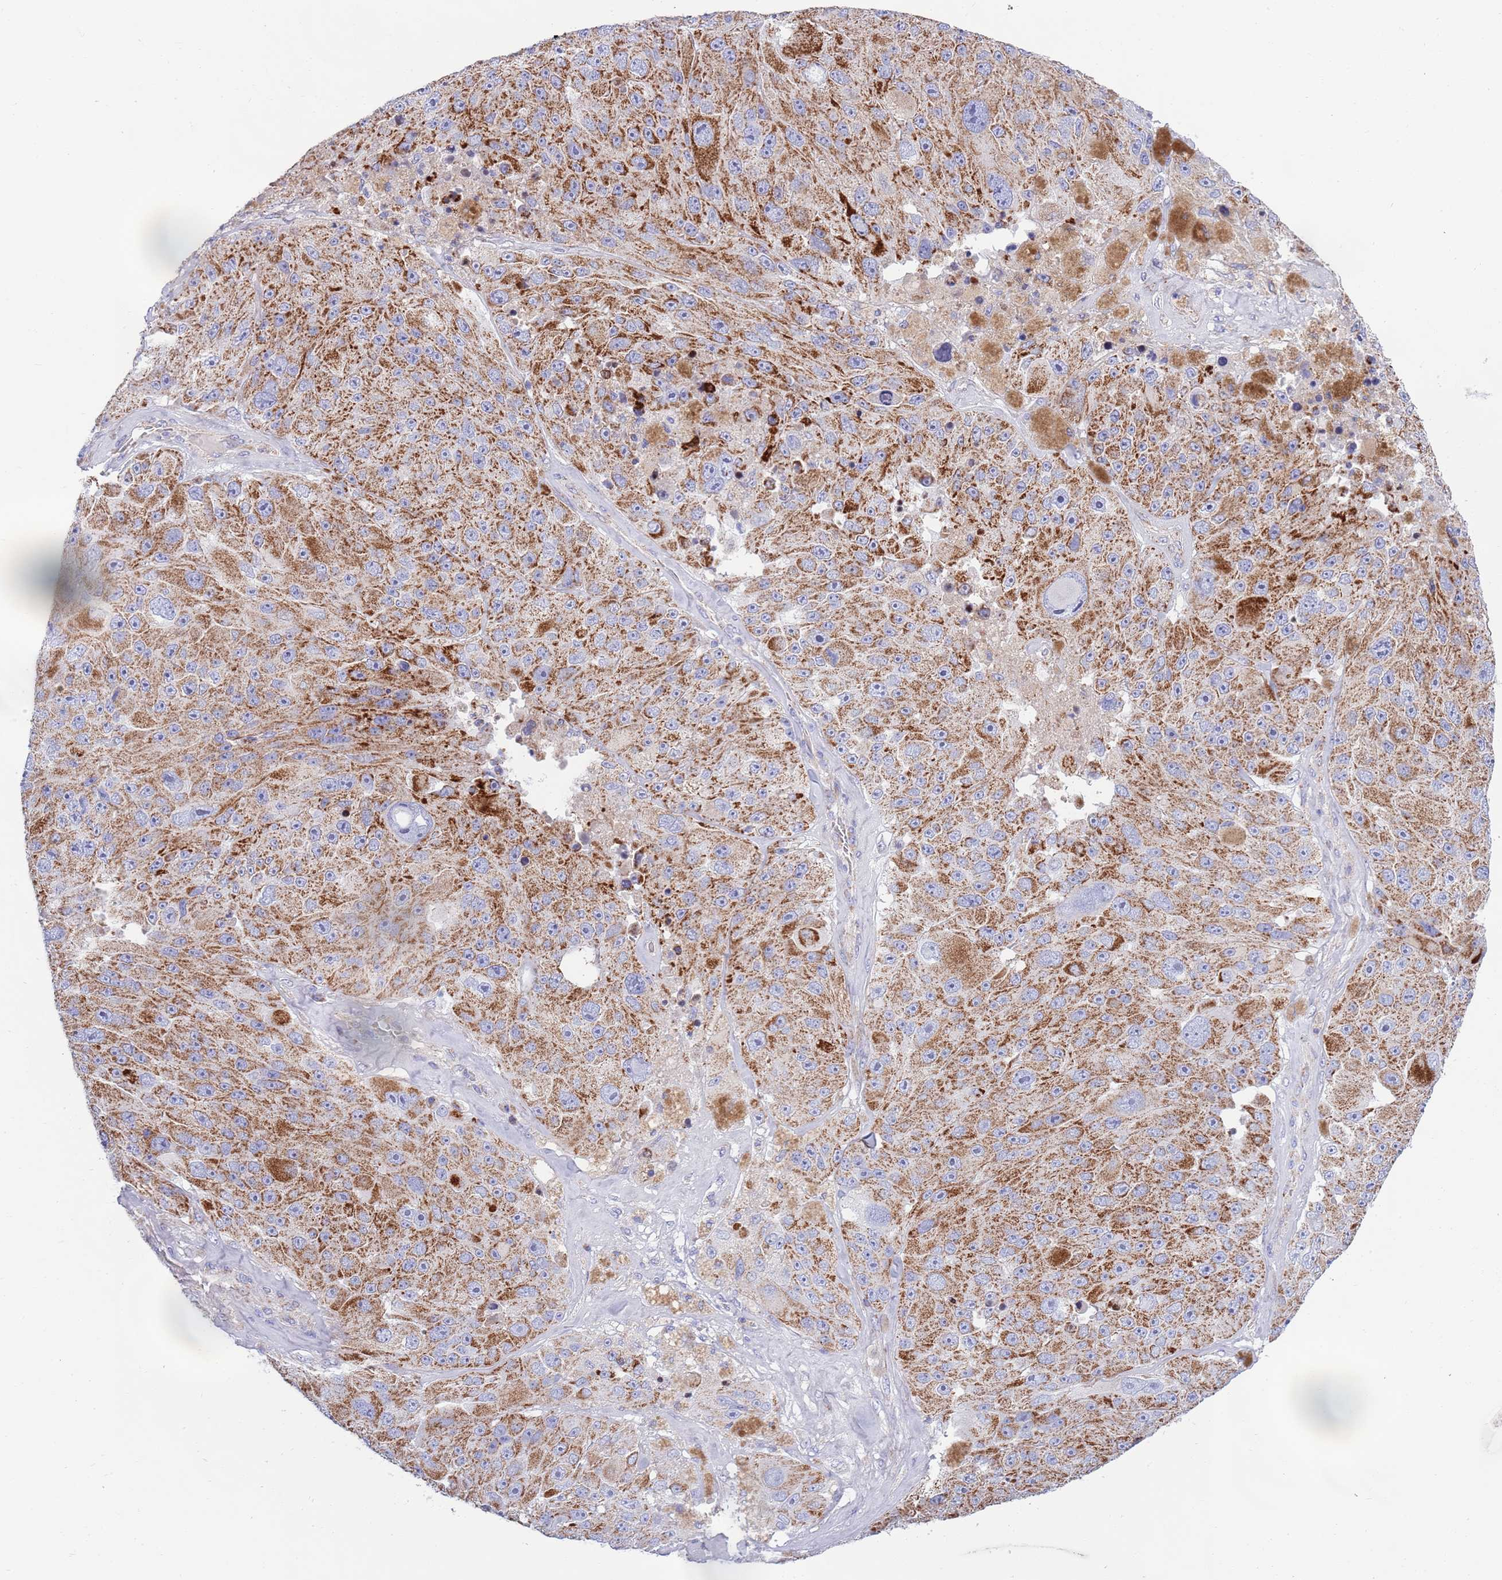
{"staining": {"intensity": "strong", "quantity": ">75%", "location": "cytoplasmic/membranous"}, "tissue": "melanoma", "cell_type": "Tumor cells", "image_type": "cancer", "snomed": [{"axis": "morphology", "description": "Malignant melanoma, Metastatic site"}, {"axis": "topography", "description": "Lymph node"}], "caption": "There is high levels of strong cytoplasmic/membranous staining in tumor cells of malignant melanoma (metastatic site), as demonstrated by immunohistochemical staining (brown color).", "gene": "EMC8", "patient": {"sex": "male", "age": 62}}